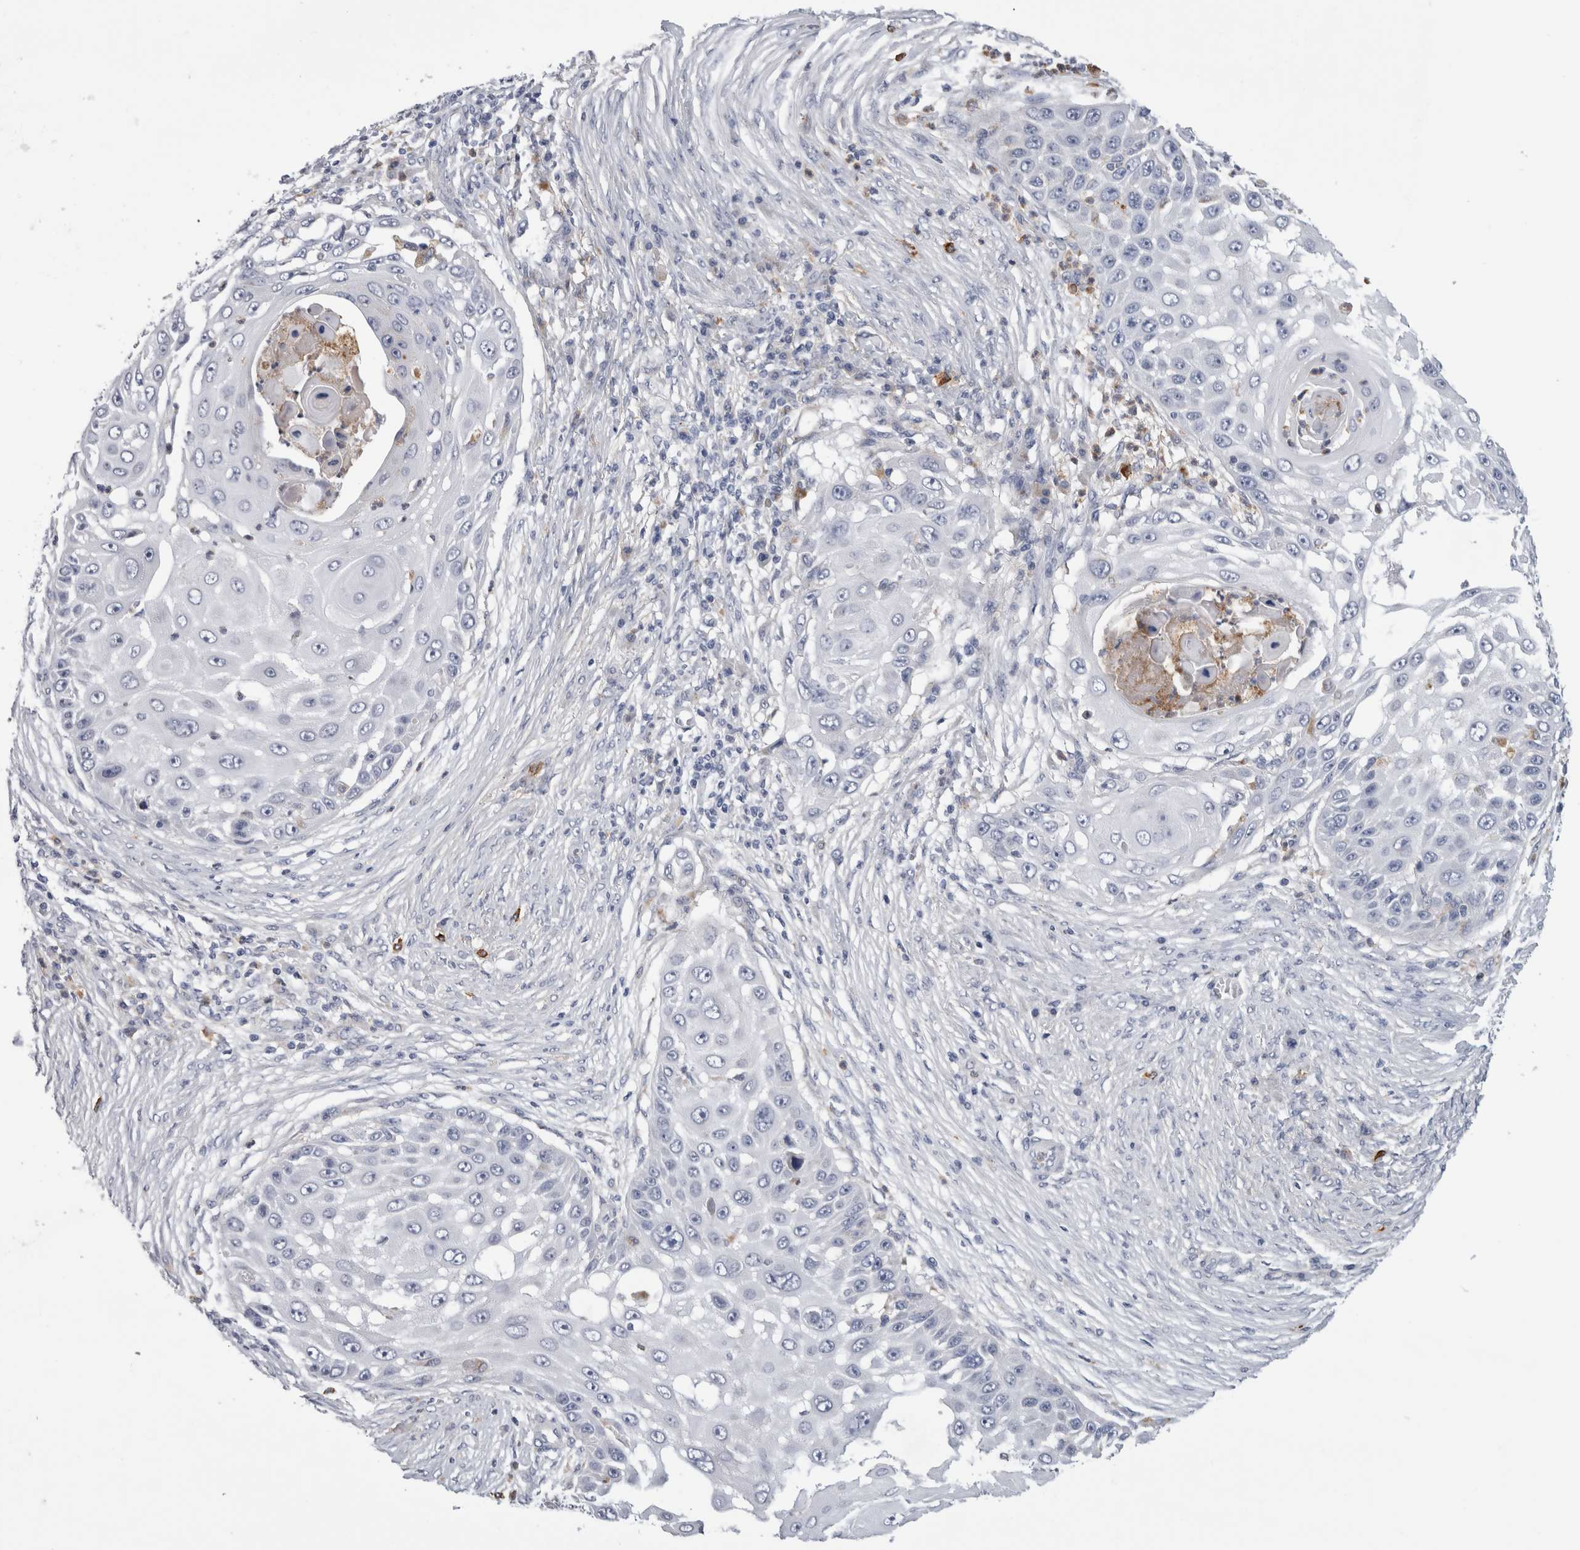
{"staining": {"intensity": "negative", "quantity": "none", "location": "none"}, "tissue": "skin cancer", "cell_type": "Tumor cells", "image_type": "cancer", "snomed": [{"axis": "morphology", "description": "Squamous cell carcinoma, NOS"}, {"axis": "topography", "description": "Skin"}], "caption": "Histopathology image shows no significant protein expression in tumor cells of skin cancer.", "gene": "CD63", "patient": {"sex": "female", "age": 44}}